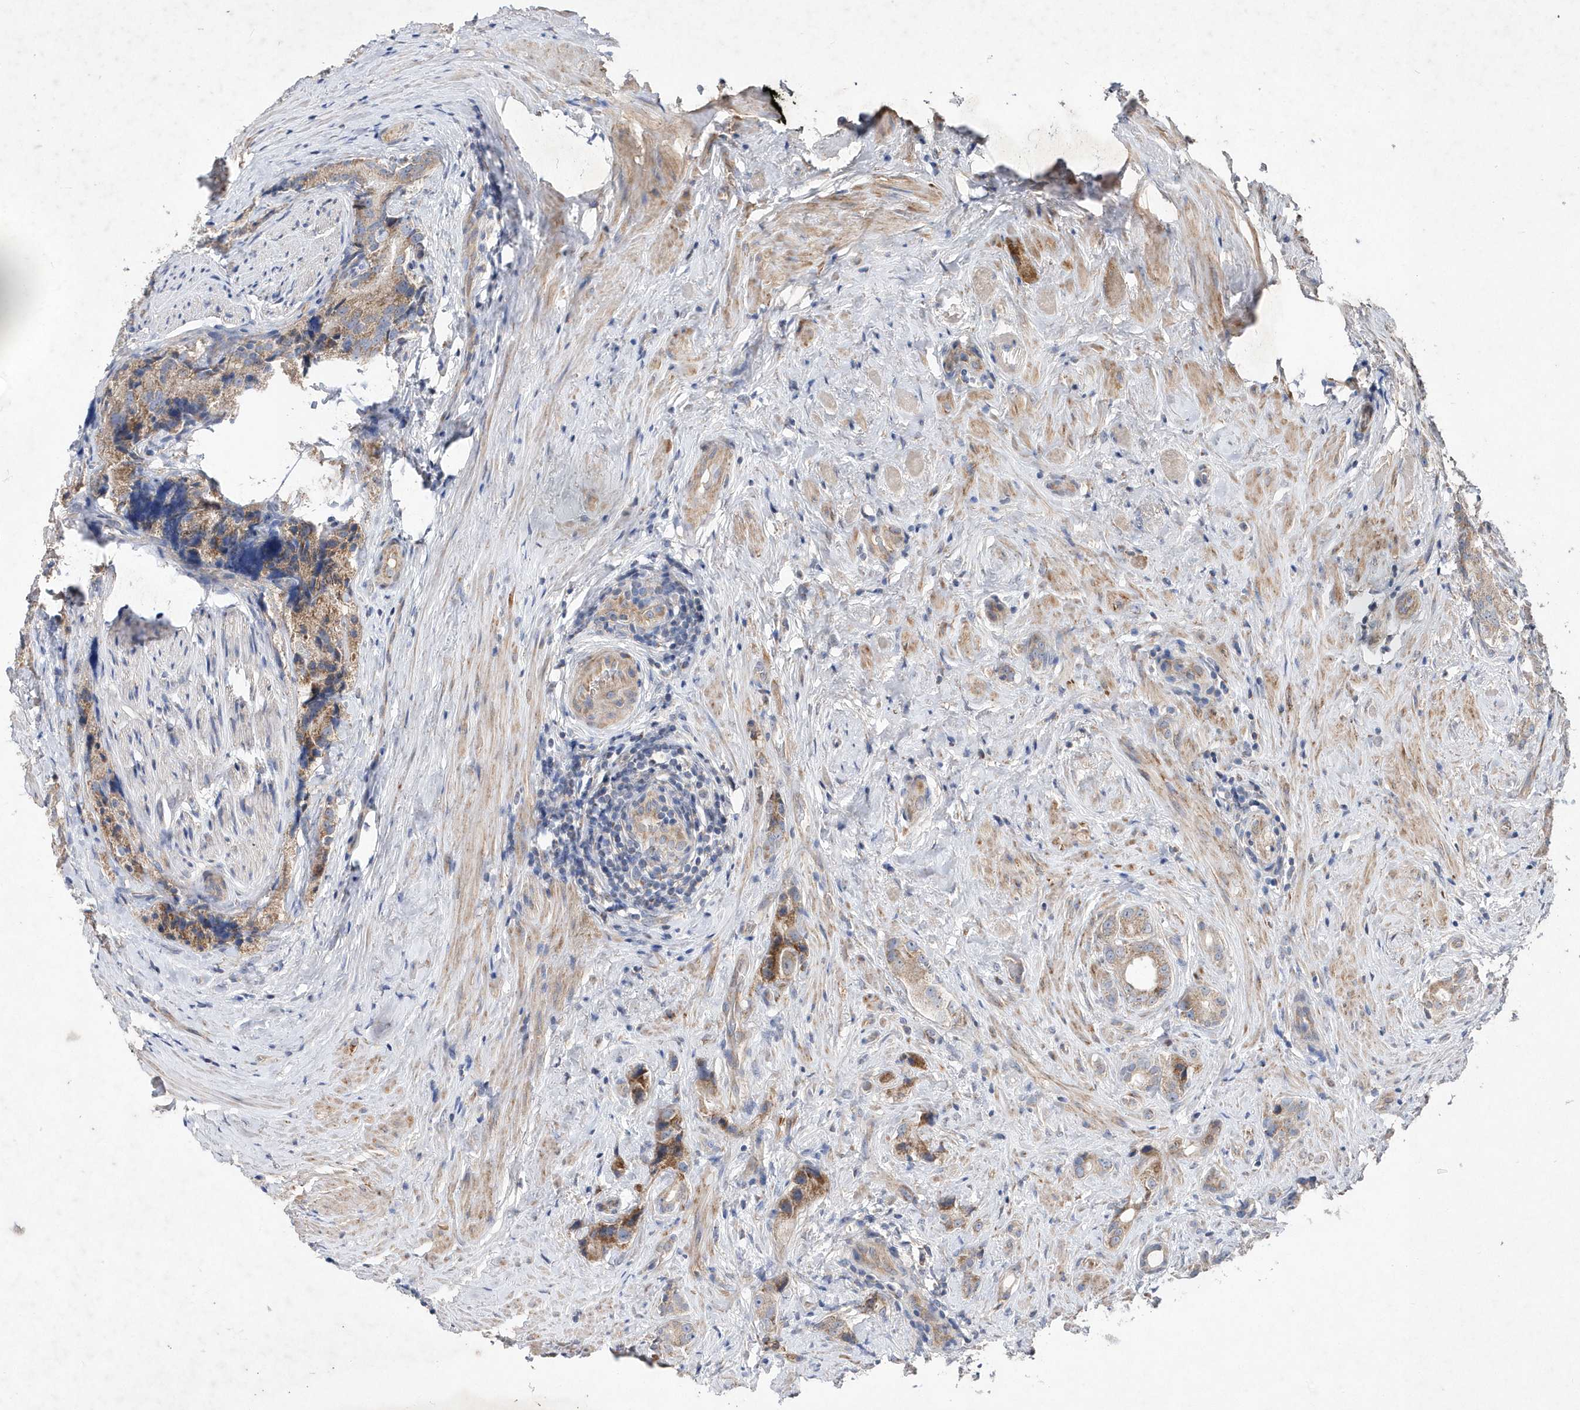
{"staining": {"intensity": "moderate", "quantity": ">75%", "location": "cytoplasmic/membranous"}, "tissue": "prostate cancer", "cell_type": "Tumor cells", "image_type": "cancer", "snomed": [{"axis": "morphology", "description": "Adenocarcinoma, Low grade"}, {"axis": "topography", "description": "Prostate"}], "caption": "Immunohistochemical staining of prostate cancer (adenocarcinoma (low-grade)) displays medium levels of moderate cytoplasmic/membranous protein expression in about >75% of tumor cells. (Stains: DAB (3,3'-diaminobenzidine) in brown, nuclei in blue, Microscopy: brightfield microscopy at high magnification).", "gene": "METTL8", "patient": {"sex": "male", "age": 71}}